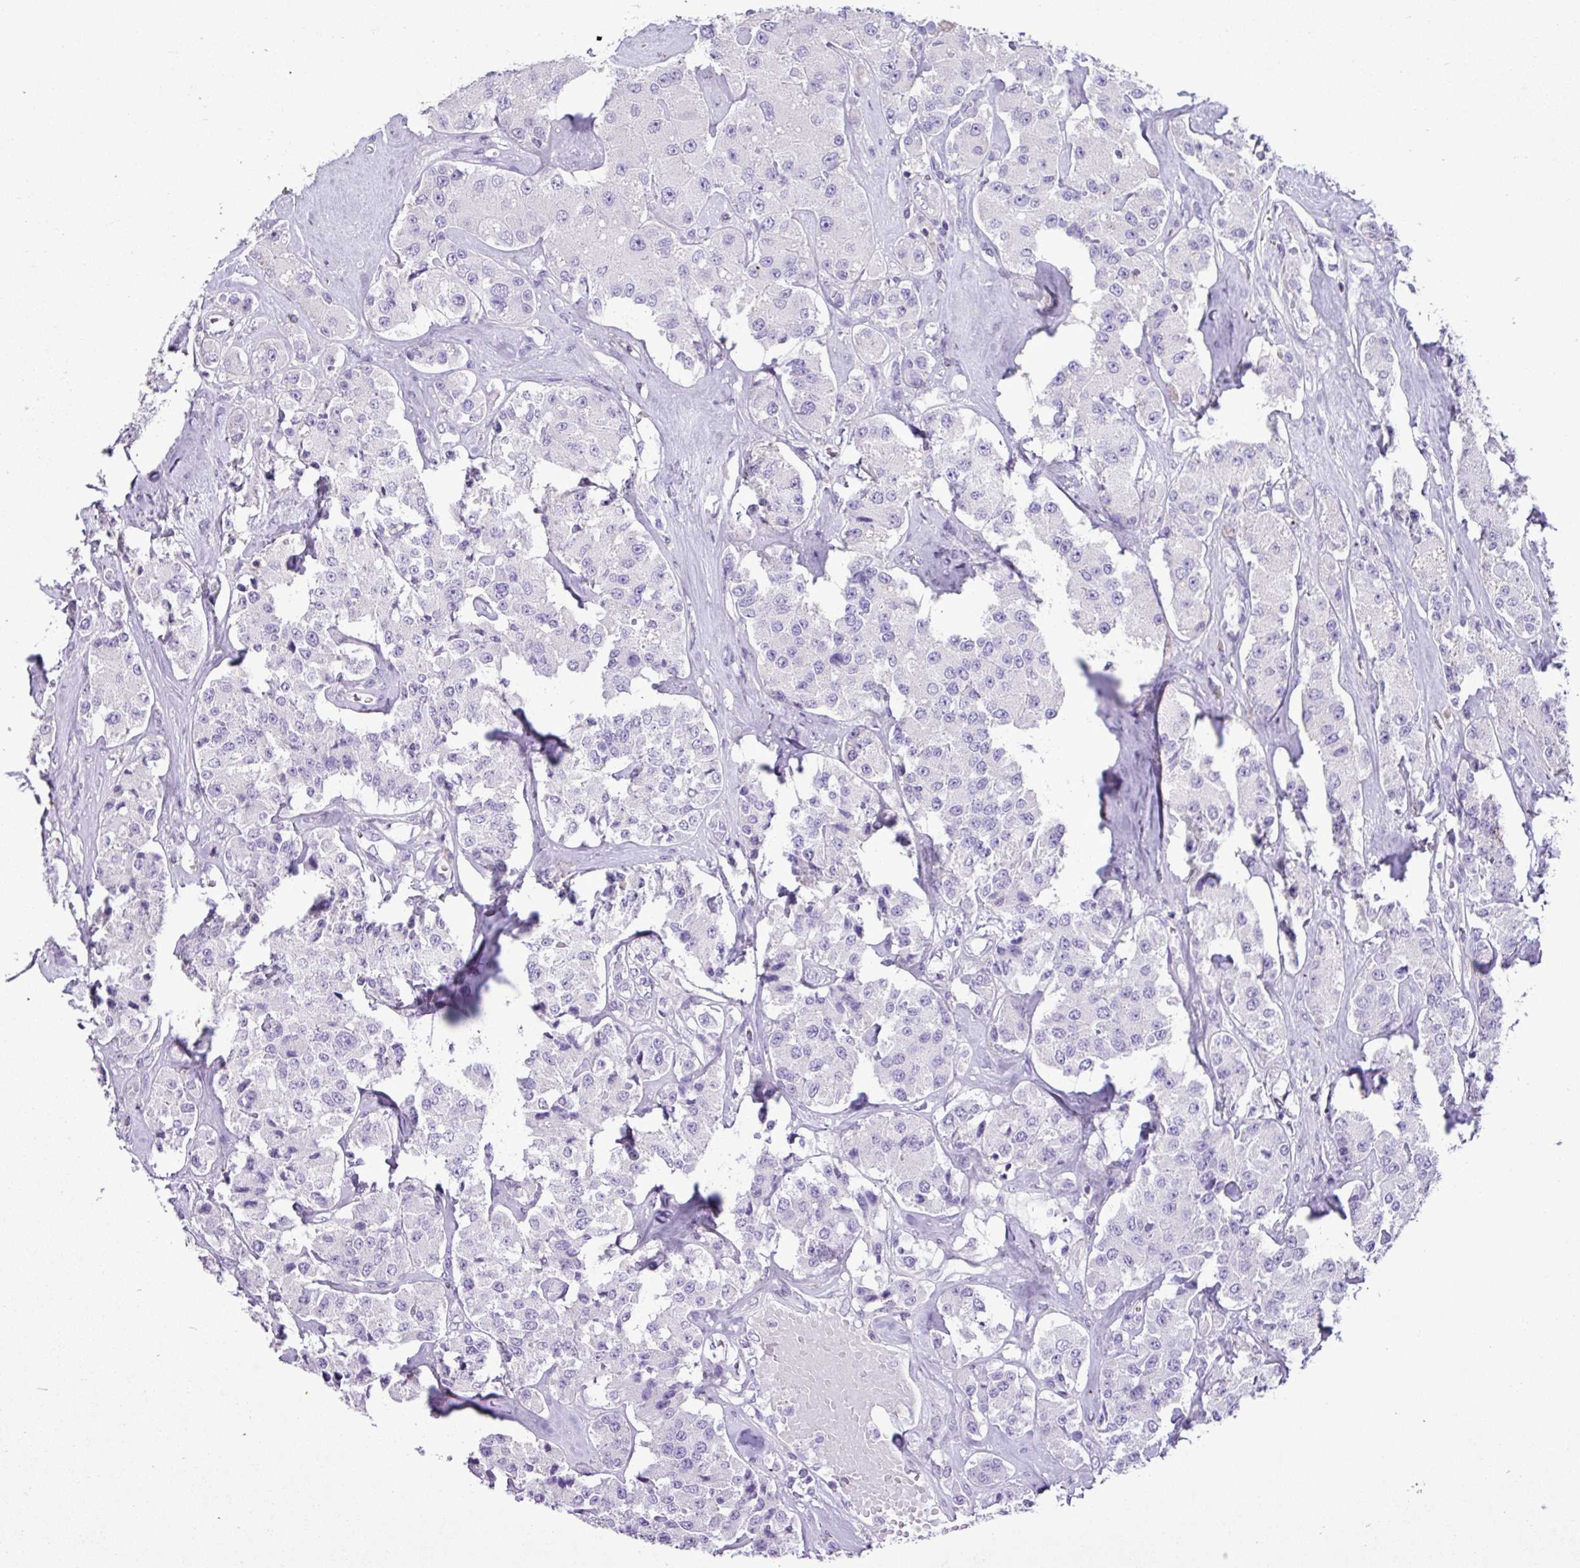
{"staining": {"intensity": "negative", "quantity": "none", "location": "none"}, "tissue": "carcinoid", "cell_type": "Tumor cells", "image_type": "cancer", "snomed": [{"axis": "morphology", "description": "Carcinoid, malignant, NOS"}, {"axis": "topography", "description": "Pancreas"}], "caption": "The immunohistochemistry histopathology image has no significant expression in tumor cells of carcinoid tissue.", "gene": "ZNF334", "patient": {"sex": "male", "age": 41}}